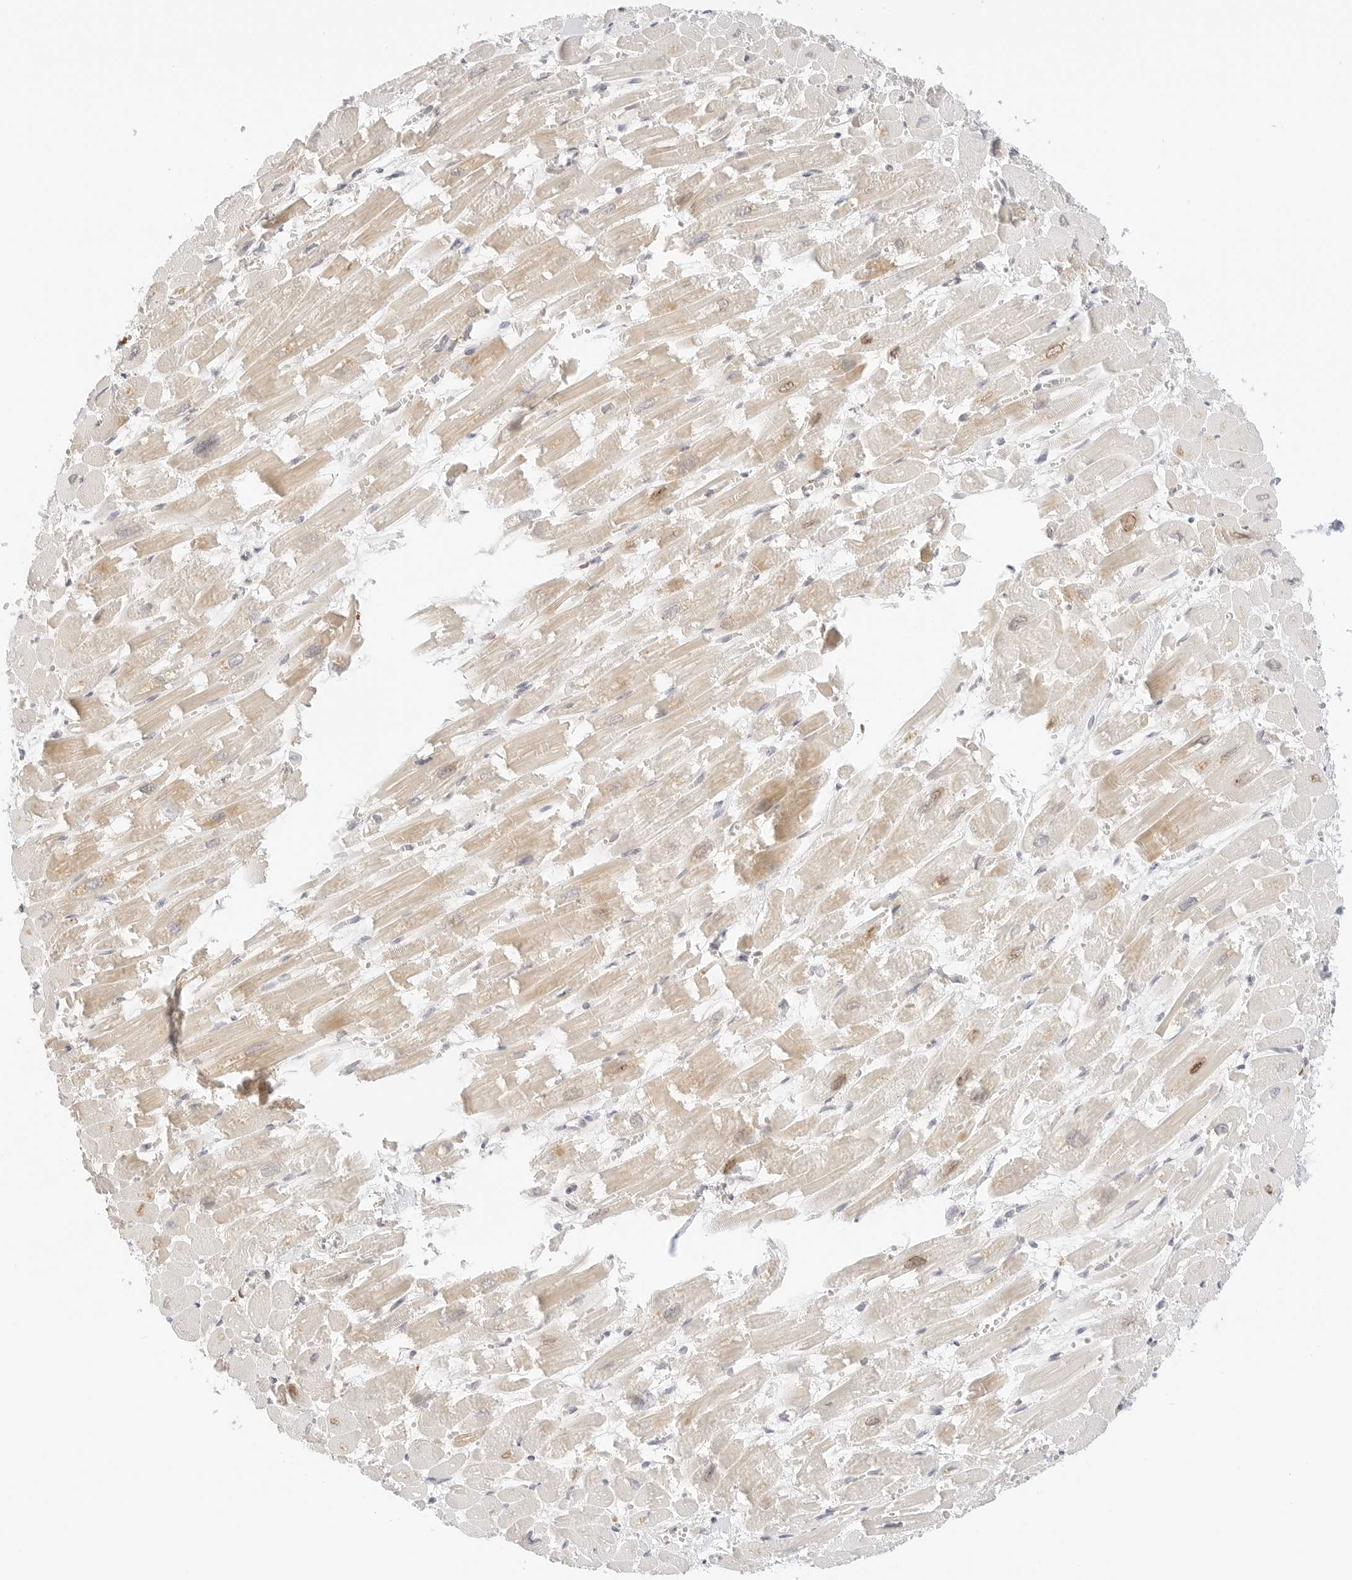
{"staining": {"intensity": "weak", "quantity": "25%-75%", "location": "cytoplasmic/membranous"}, "tissue": "heart muscle", "cell_type": "Cardiomyocytes", "image_type": "normal", "snomed": [{"axis": "morphology", "description": "Normal tissue, NOS"}, {"axis": "topography", "description": "Heart"}], "caption": "Heart muscle stained with a brown dye reveals weak cytoplasmic/membranous positive staining in about 25%-75% of cardiomyocytes.", "gene": "TEKT2", "patient": {"sex": "male", "age": 54}}